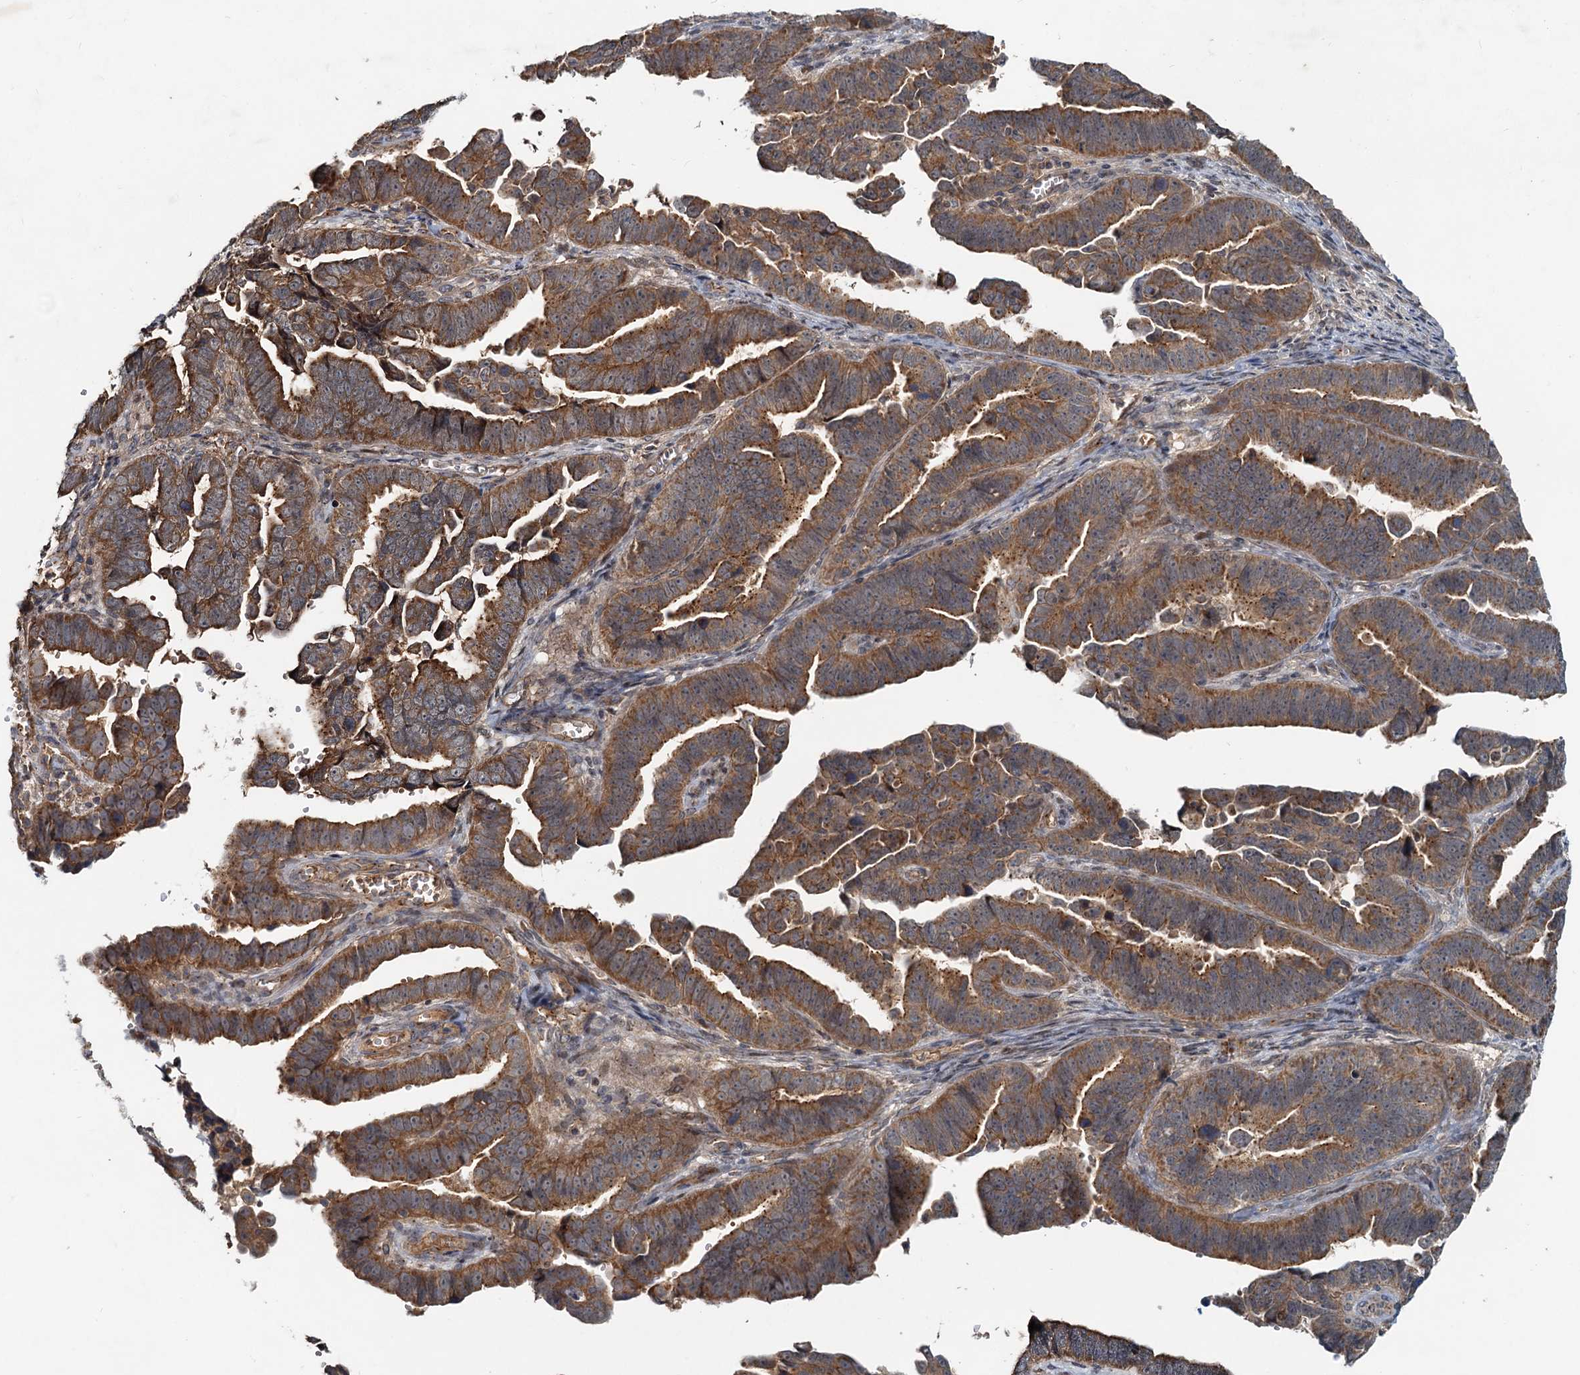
{"staining": {"intensity": "strong", "quantity": ">75%", "location": "cytoplasmic/membranous"}, "tissue": "endometrial cancer", "cell_type": "Tumor cells", "image_type": "cancer", "snomed": [{"axis": "morphology", "description": "Adenocarcinoma, NOS"}, {"axis": "topography", "description": "Endometrium"}], "caption": "Immunohistochemistry photomicrograph of neoplastic tissue: endometrial cancer stained using IHC reveals high levels of strong protein expression localized specifically in the cytoplasmic/membranous of tumor cells, appearing as a cytoplasmic/membranous brown color.", "gene": "CEP68", "patient": {"sex": "female", "age": 75}}